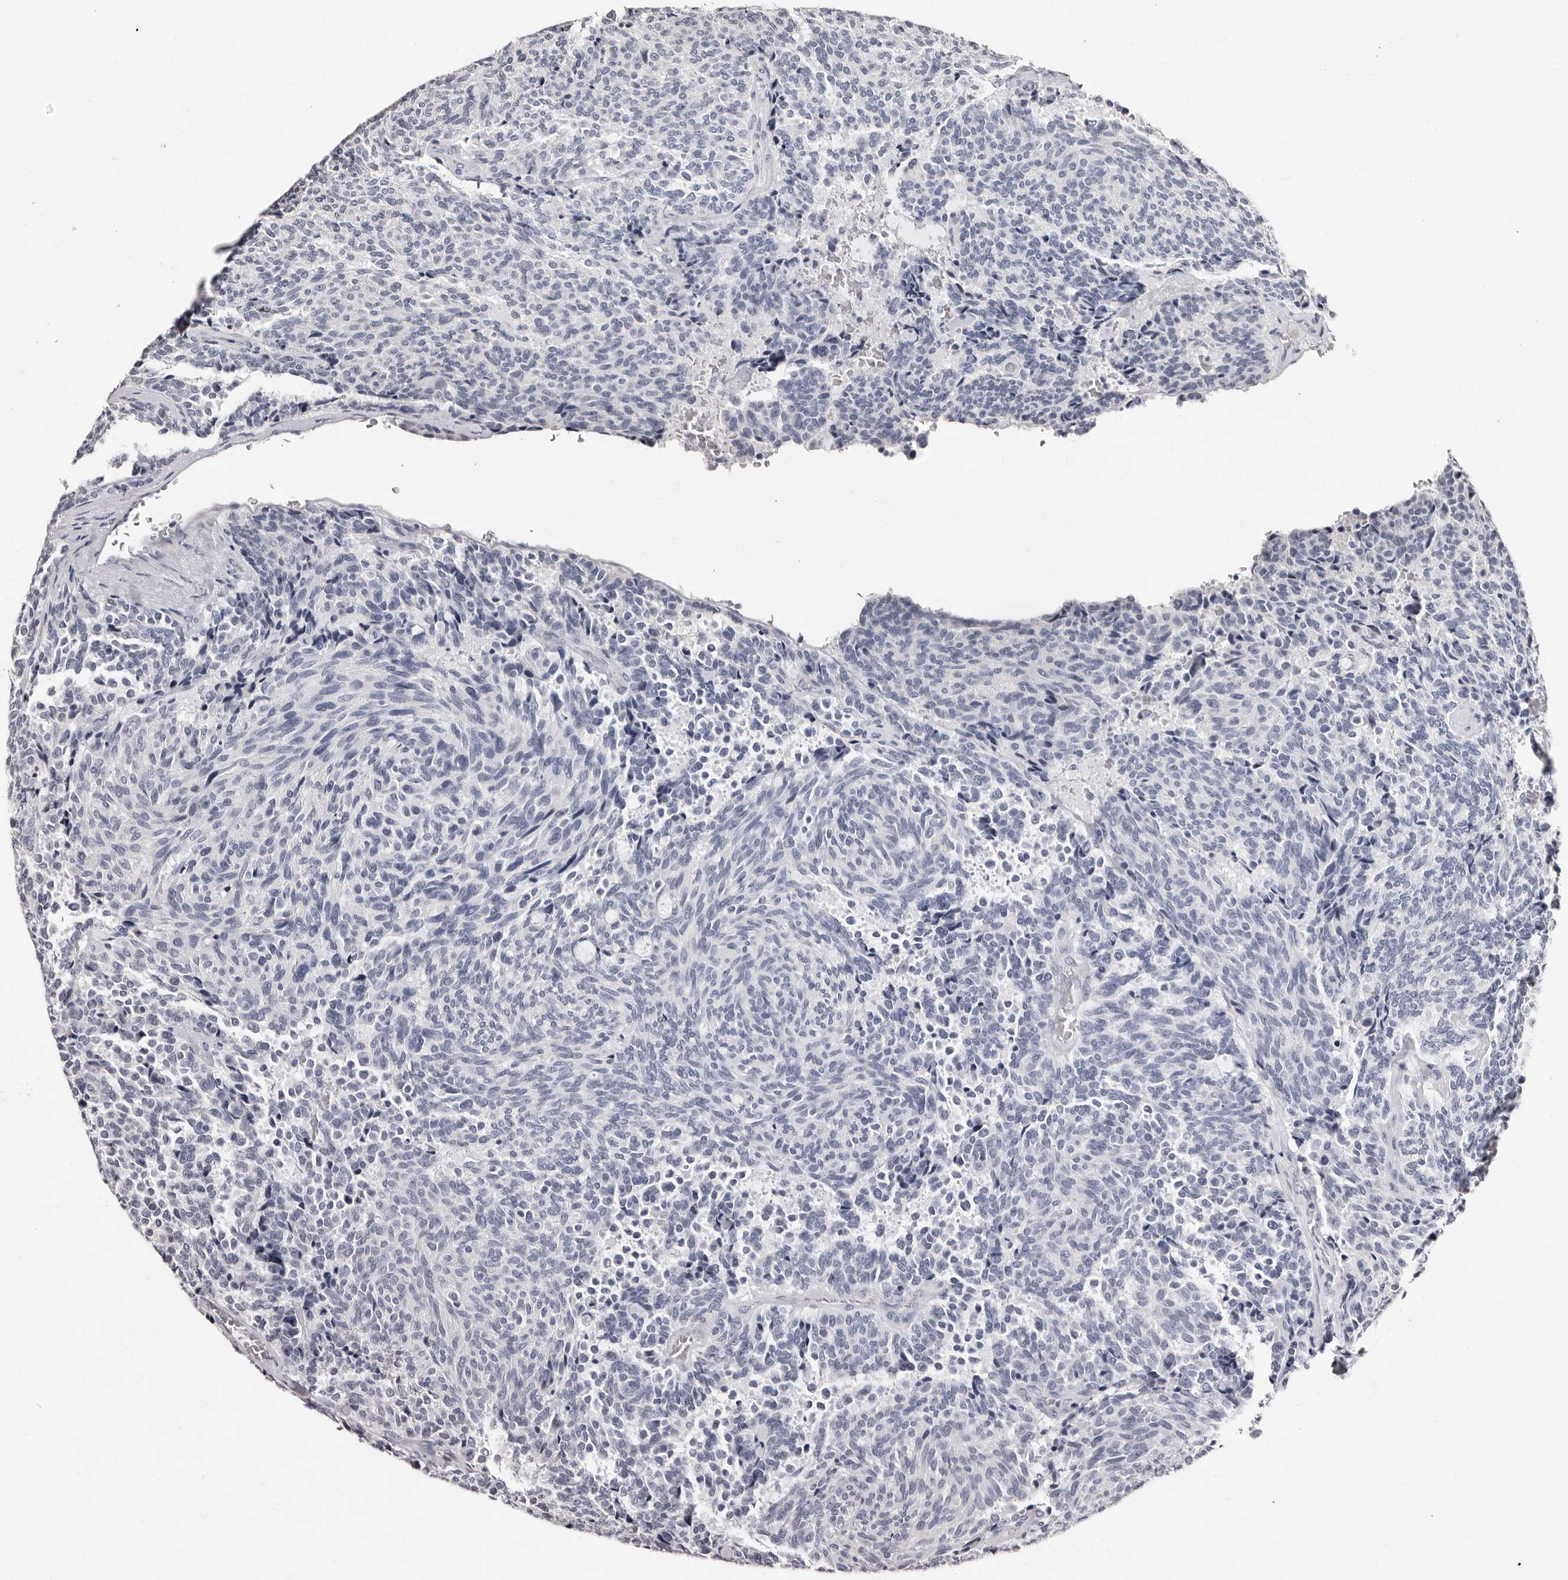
{"staining": {"intensity": "negative", "quantity": "none", "location": "none"}, "tissue": "carcinoid", "cell_type": "Tumor cells", "image_type": "cancer", "snomed": [{"axis": "morphology", "description": "Carcinoid, malignant, NOS"}, {"axis": "topography", "description": "Pancreas"}], "caption": "A micrograph of malignant carcinoid stained for a protein reveals no brown staining in tumor cells.", "gene": "BPGM", "patient": {"sex": "female", "age": 54}}